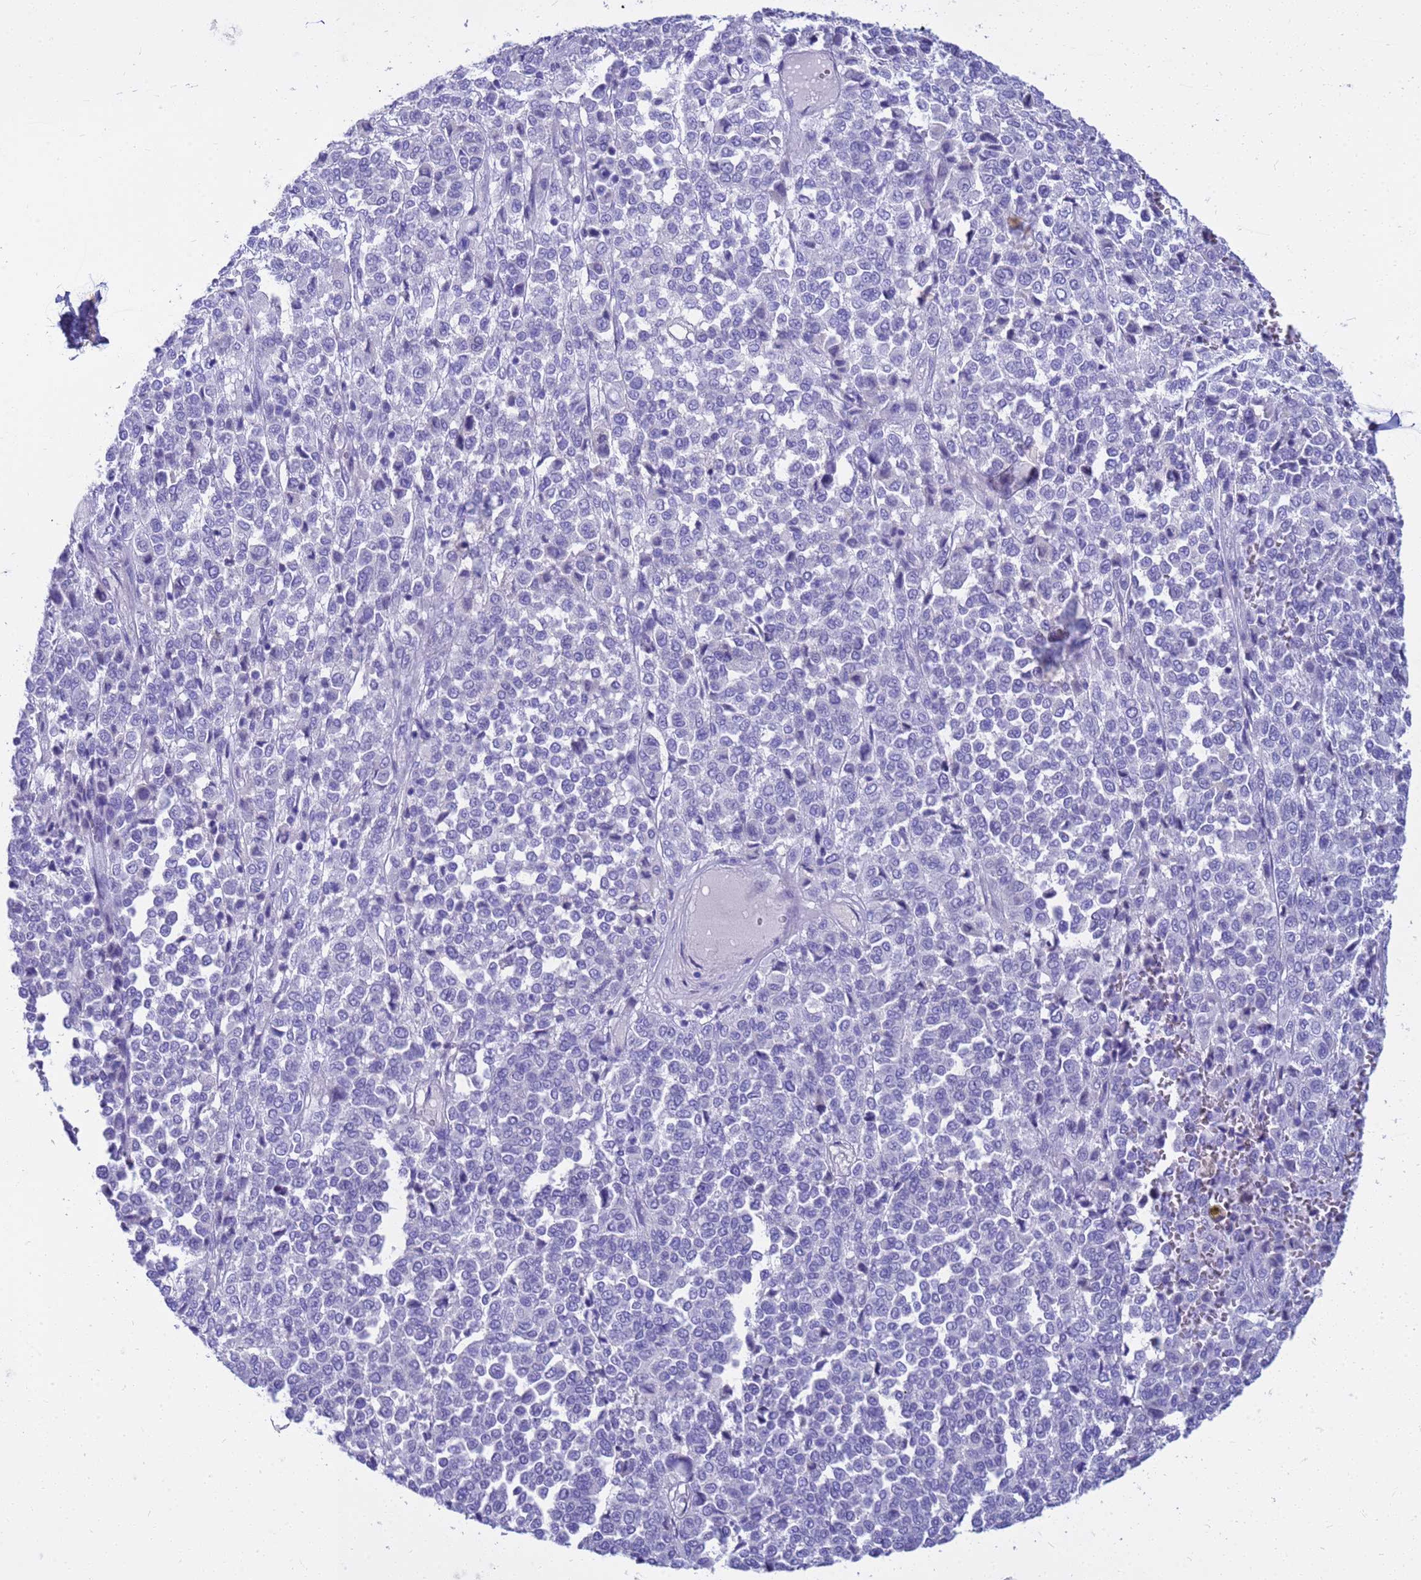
{"staining": {"intensity": "negative", "quantity": "none", "location": "none"}, "tissue": "melanoma", "cell_type": "Tumor cells", "image_type": "cancer", "snomed": [{"axis": "morphology", "description": "Malignant melanoma, Metastatic site"}, {"axis": "topography", "description": "Pancreas"}], "caption": "Protein analysis of malignant melanoma (metastatic site) displays no significant expression in tumor cells. Nuclei are stained in blue.", "gene": "SYCN", "patient": {"sex": "female", "age": 30}}